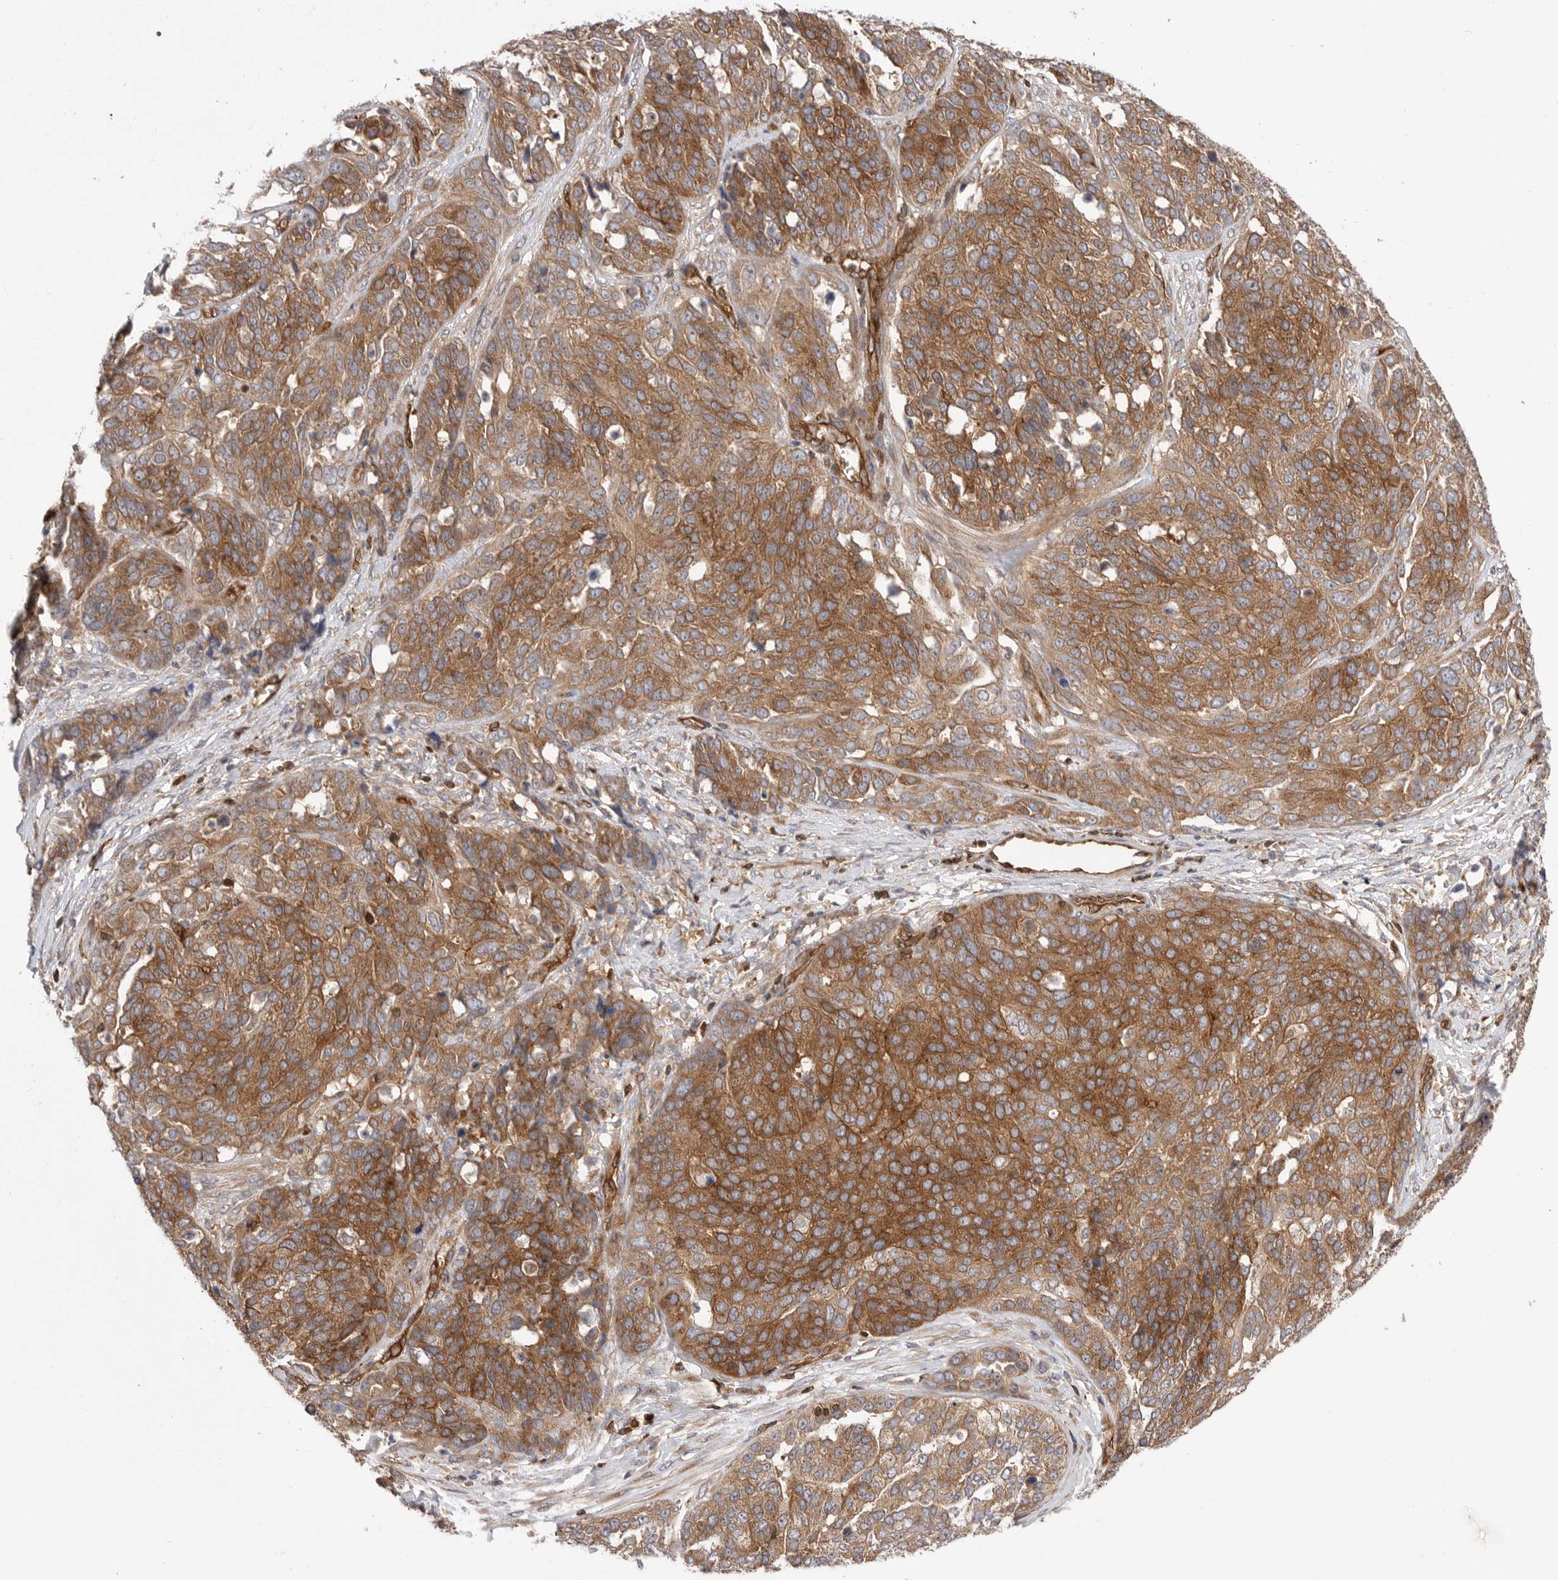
{"staining": {"intensity": "moderate", "quantity": ">75%", "location": "cytoplasmic/membranous"}, "tissue": "ovarian cancer", "cell_type": "Tumor cells", "image_type": "cancer", "snomed": [{"axis": "morphology", "description": "Cystadenocarcinoma, serous, NOS"}, {"axis": "topography", "description": "Ovary"}], "caption": "Brown immunohistochemical staining in human ovarian serous cystadenocarcinoma shows moderate cytoplasmic/membranous expression in approximately >75% of tumor cells.", "gene": "PRKCH", "patient": {"sex": "female", "age": 44}}